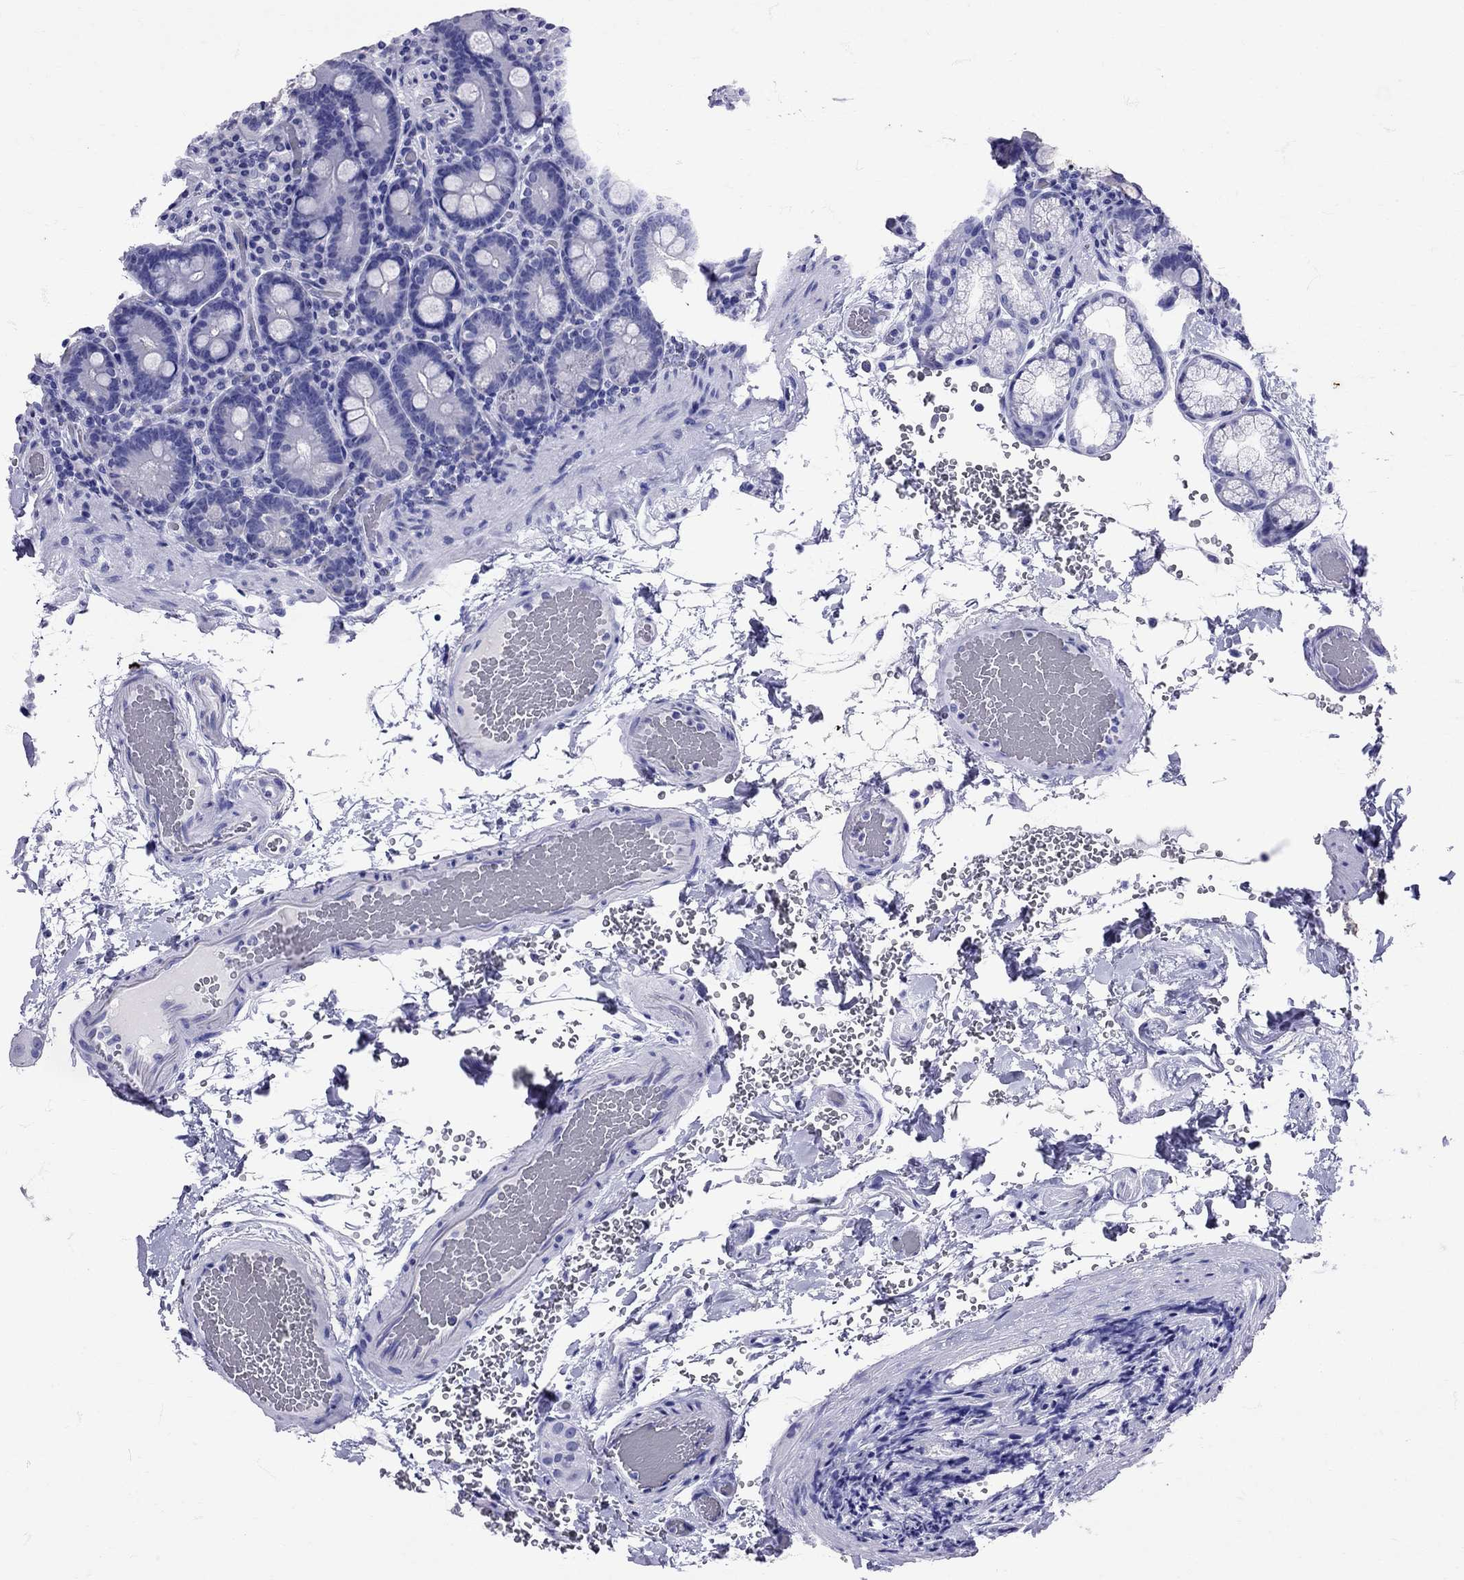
{"staining": {"intensity": "negative", "quantity": "none", "location": "none"}, "tissue": "duodenum", "cell_type": "Glandular cells", "image_type": "normal", "snomed": [{"axis": "morphology", "description": "Normal tissue, NOS"}, {"axis": "topography", "description": "Duodenum"}], "caption": "IHC image of unremarkable duodenum: duodenum stained with DAB displays no significant protein staining in glandular cells. (Brightfield microscopy of DAB (3,3'-diaminobenzidine) IHC at high magnification).", "gene": "AVP", "patient": {"sex": "female", "age": 62}}